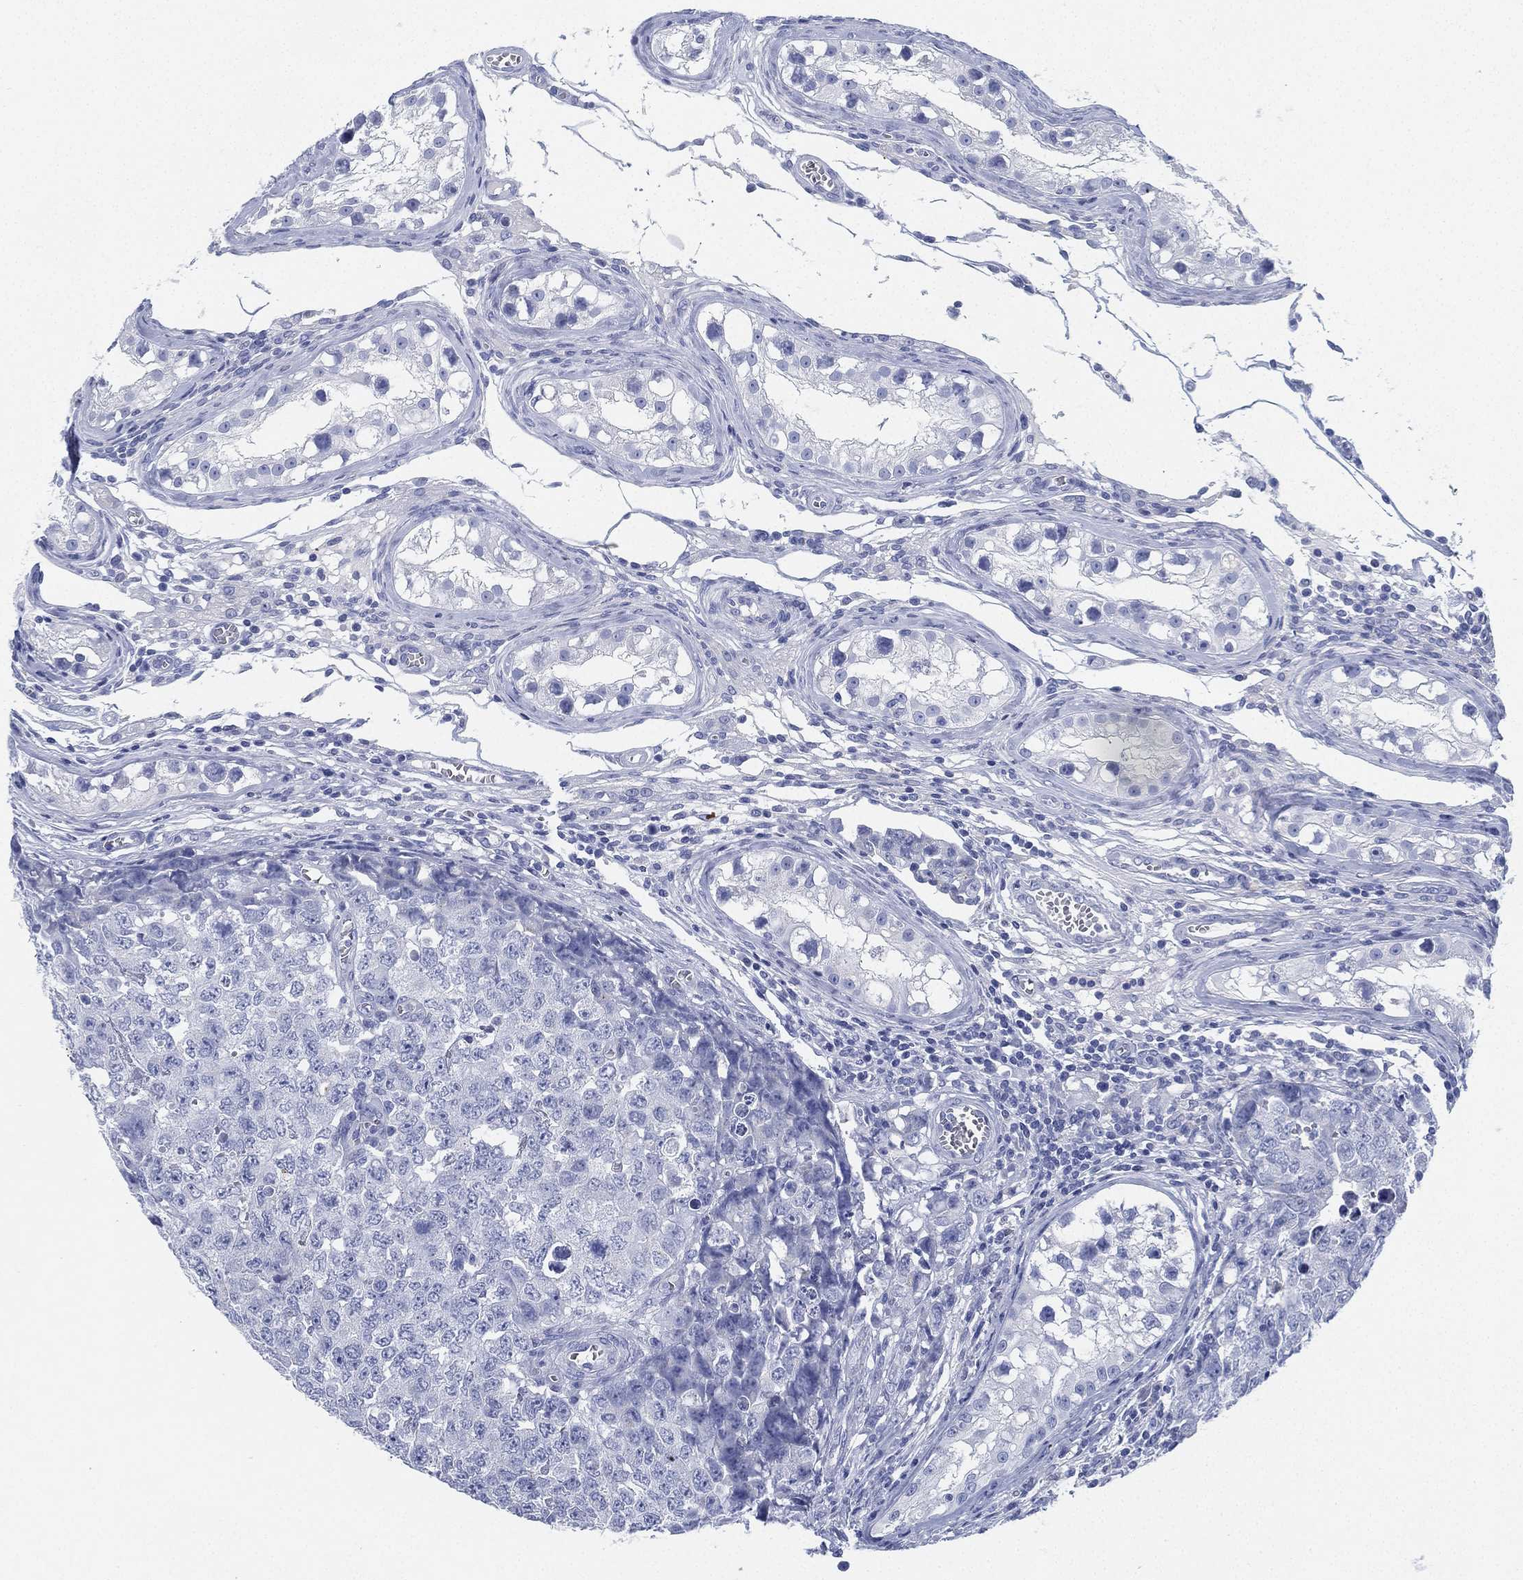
{"staining": {"intensity": "negative", "quantity": "none", "location": "none"}, "tissue": "testis cancer", "cell_type": "Tumor cells", "image_type": "cancer", "snomed": [{"axis": "morphology", "description": "Carcinoma, Embryonal, NOS"}, {"axis": "topography", "description": "Testis"}], "caption": "Immunohistochemistry of human embryonal carcinoma (testis) demonstrates no expression in tumor cells.", "gene": "DEFB121", "patient": {"sex": "male", "age": 23}}